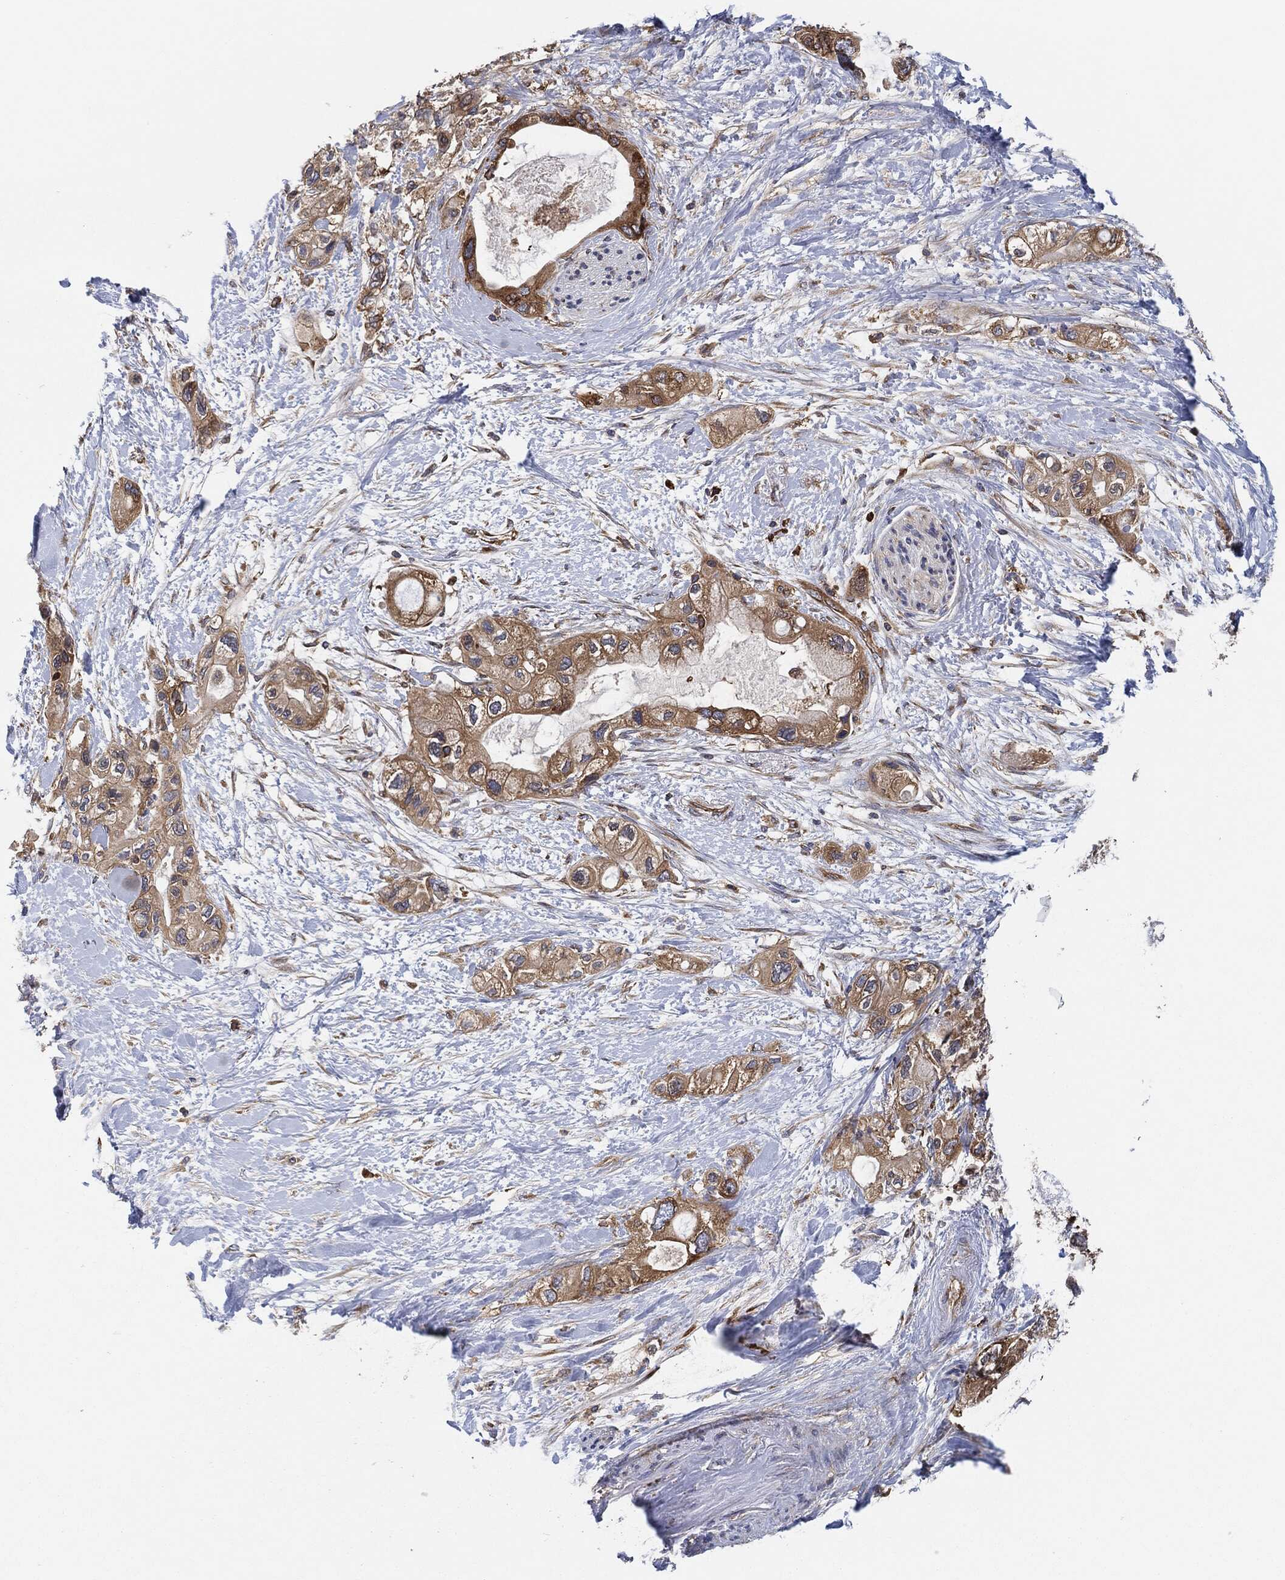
{"staining": {"intensity": "strong", "quantity": "25%-75%", "location": "cytoplasmic/membranous"}, "tissue": "pancreatic cancer", "cell_type": "Tumor cells", "image_type": "cancer", "snomed": [{"axis": "morphology", "description": "Adenocarcinoma, NOS"}, {"axis": "topography", "description": "Pancreas"}], "caption": "IHC image of neoplastic tissue: human adenocarcinoma (pancreatic) stained using immunohistochemistry (IHC) exhibits high levels of strong protein expression localized specifically in the cytoplasmic/membranous of tumor cells, appearing as a cytoplasmic/membranous brown color.", "gene": "EIF2S2", "patient": {"sex": "female", "age": 56}}